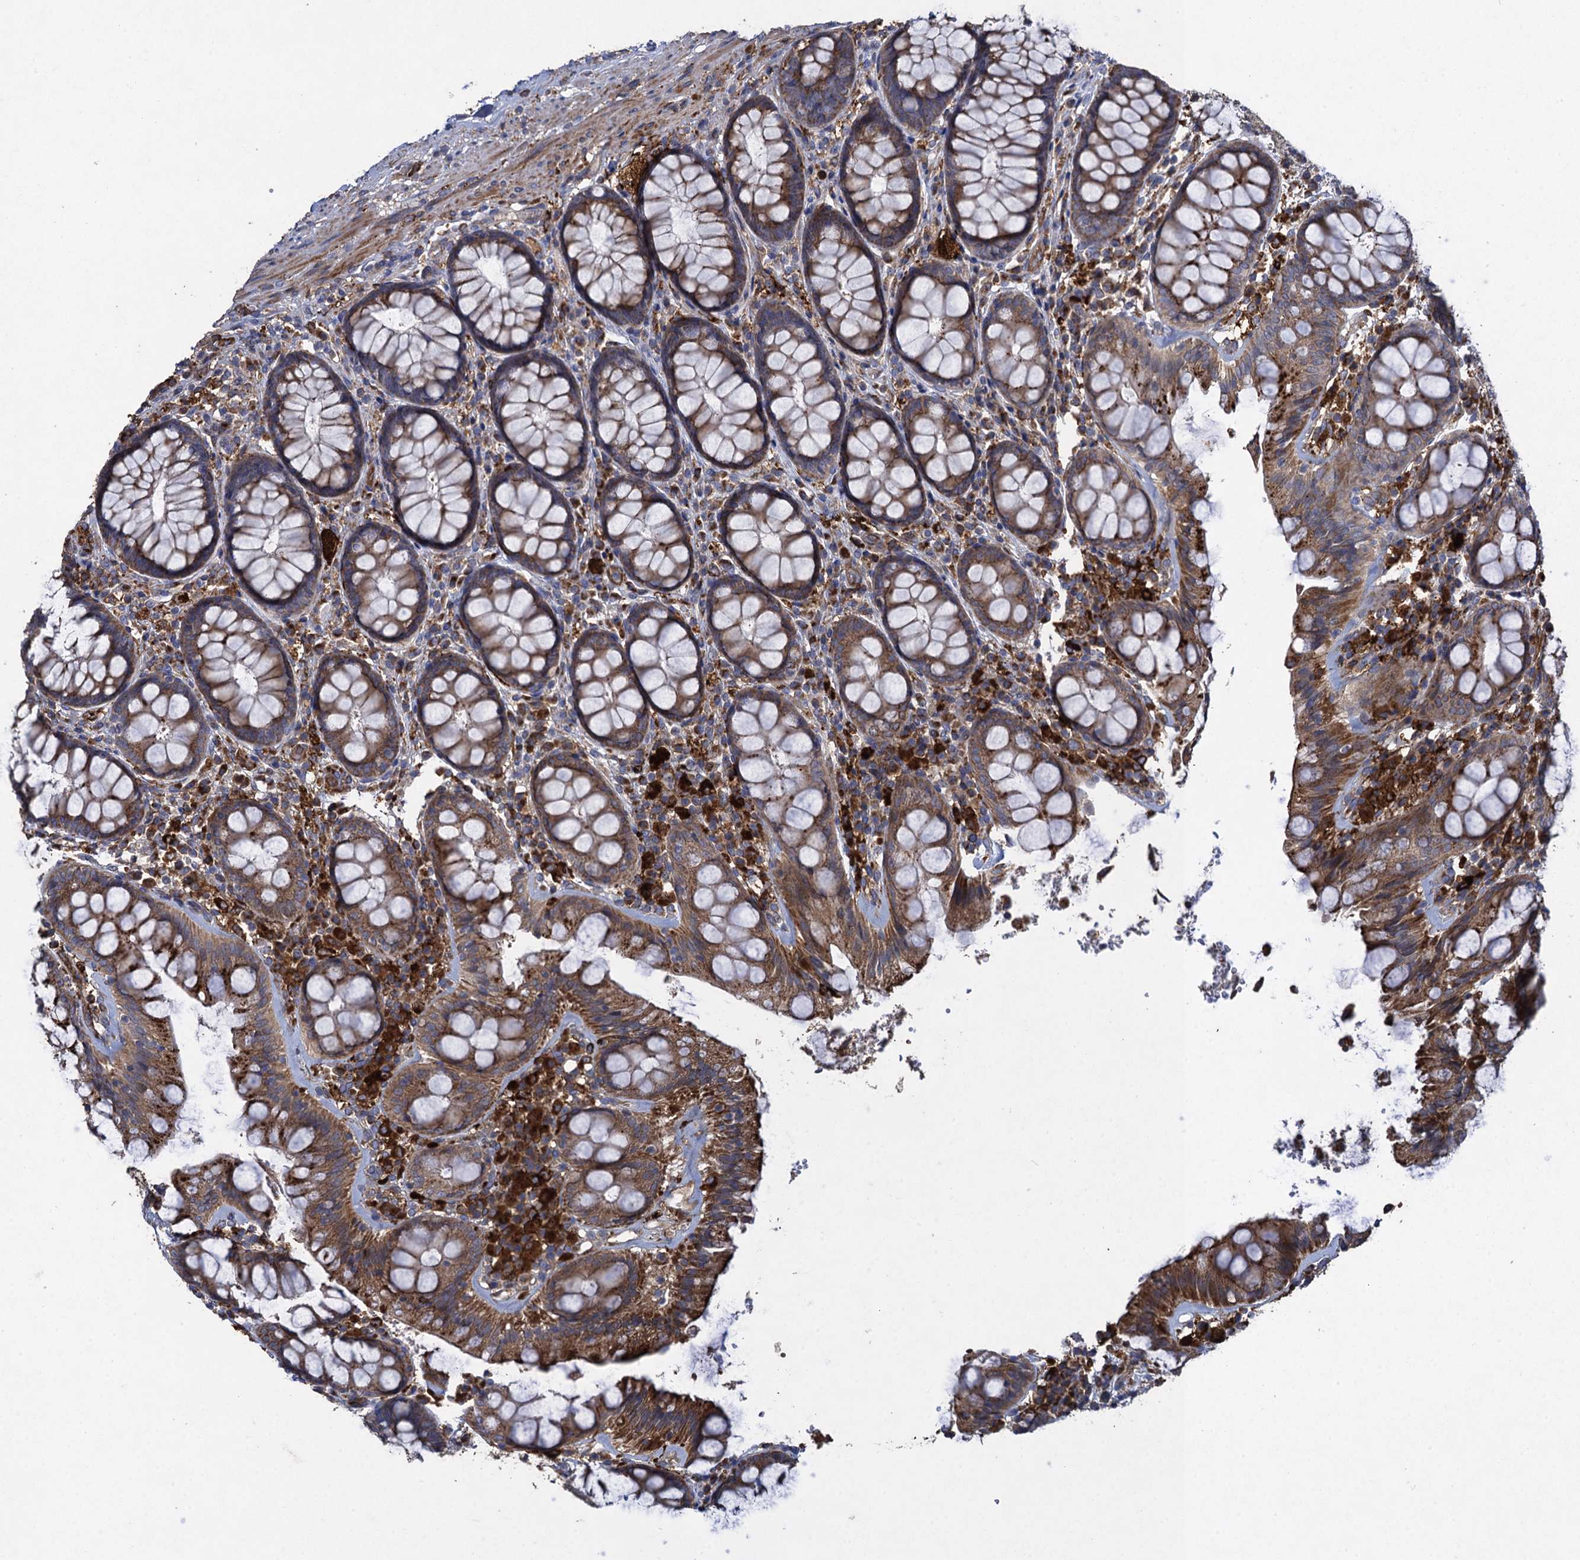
{"staining": {"intensity": "moderate", "quantity": ">75%", "location": "cytoplasmic/membranous"}, "tissue": "rectum", "cell_type": "Glandular cells", "image_type": "normal", "snomed": [{"axis": "morphology", "description": "Normal tissue, NOS"}, {"axis": "topography", "description": "Rectum"}], "caption": "IHC of unremarkable rectum exhibits medium levels of moderate cytoplasmic/membranous expression in about >75% of glandular cells. Immunohistochemistry stains the protein in brown and the nuclei are stained blue.", "gene": "TXNDC11", "patient": {"sex": "male", "age": 83}}